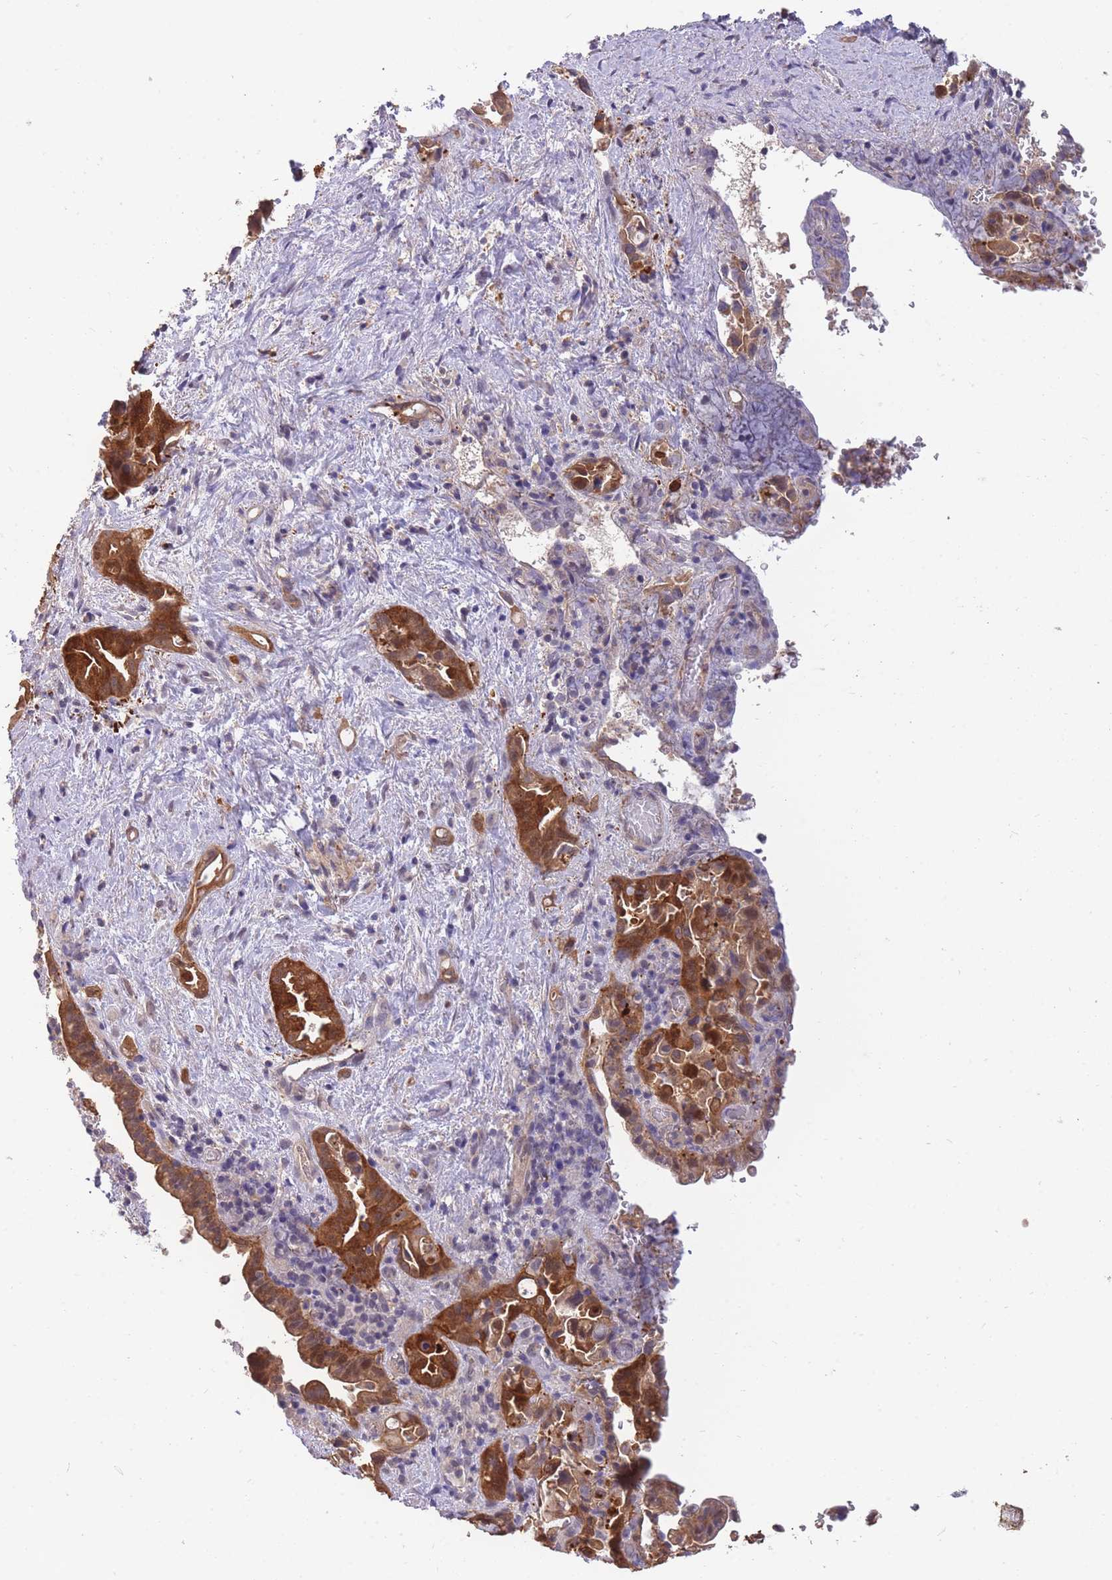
{"staining": {"intensity": "strong", "quantity": ">75%", "location": "cytoplasmic/membranous"}, "tissue": "liver cancer", "cell_type": "Tumor cells", "image_type": "cancer", "snomed": [{"axis": "morphology", "description": "Cholangiocarcinoma"}, {"axis": "topography", "description": "Liver"}], "caption": "This image displays immunohistochemistry (IHC) staining of human liver cancer, with high strong cytoplasmic/membranous staining in about >75% of tumor cells.", "gene": "SMC6", "patient": {"sex": "female", "age": 68}}